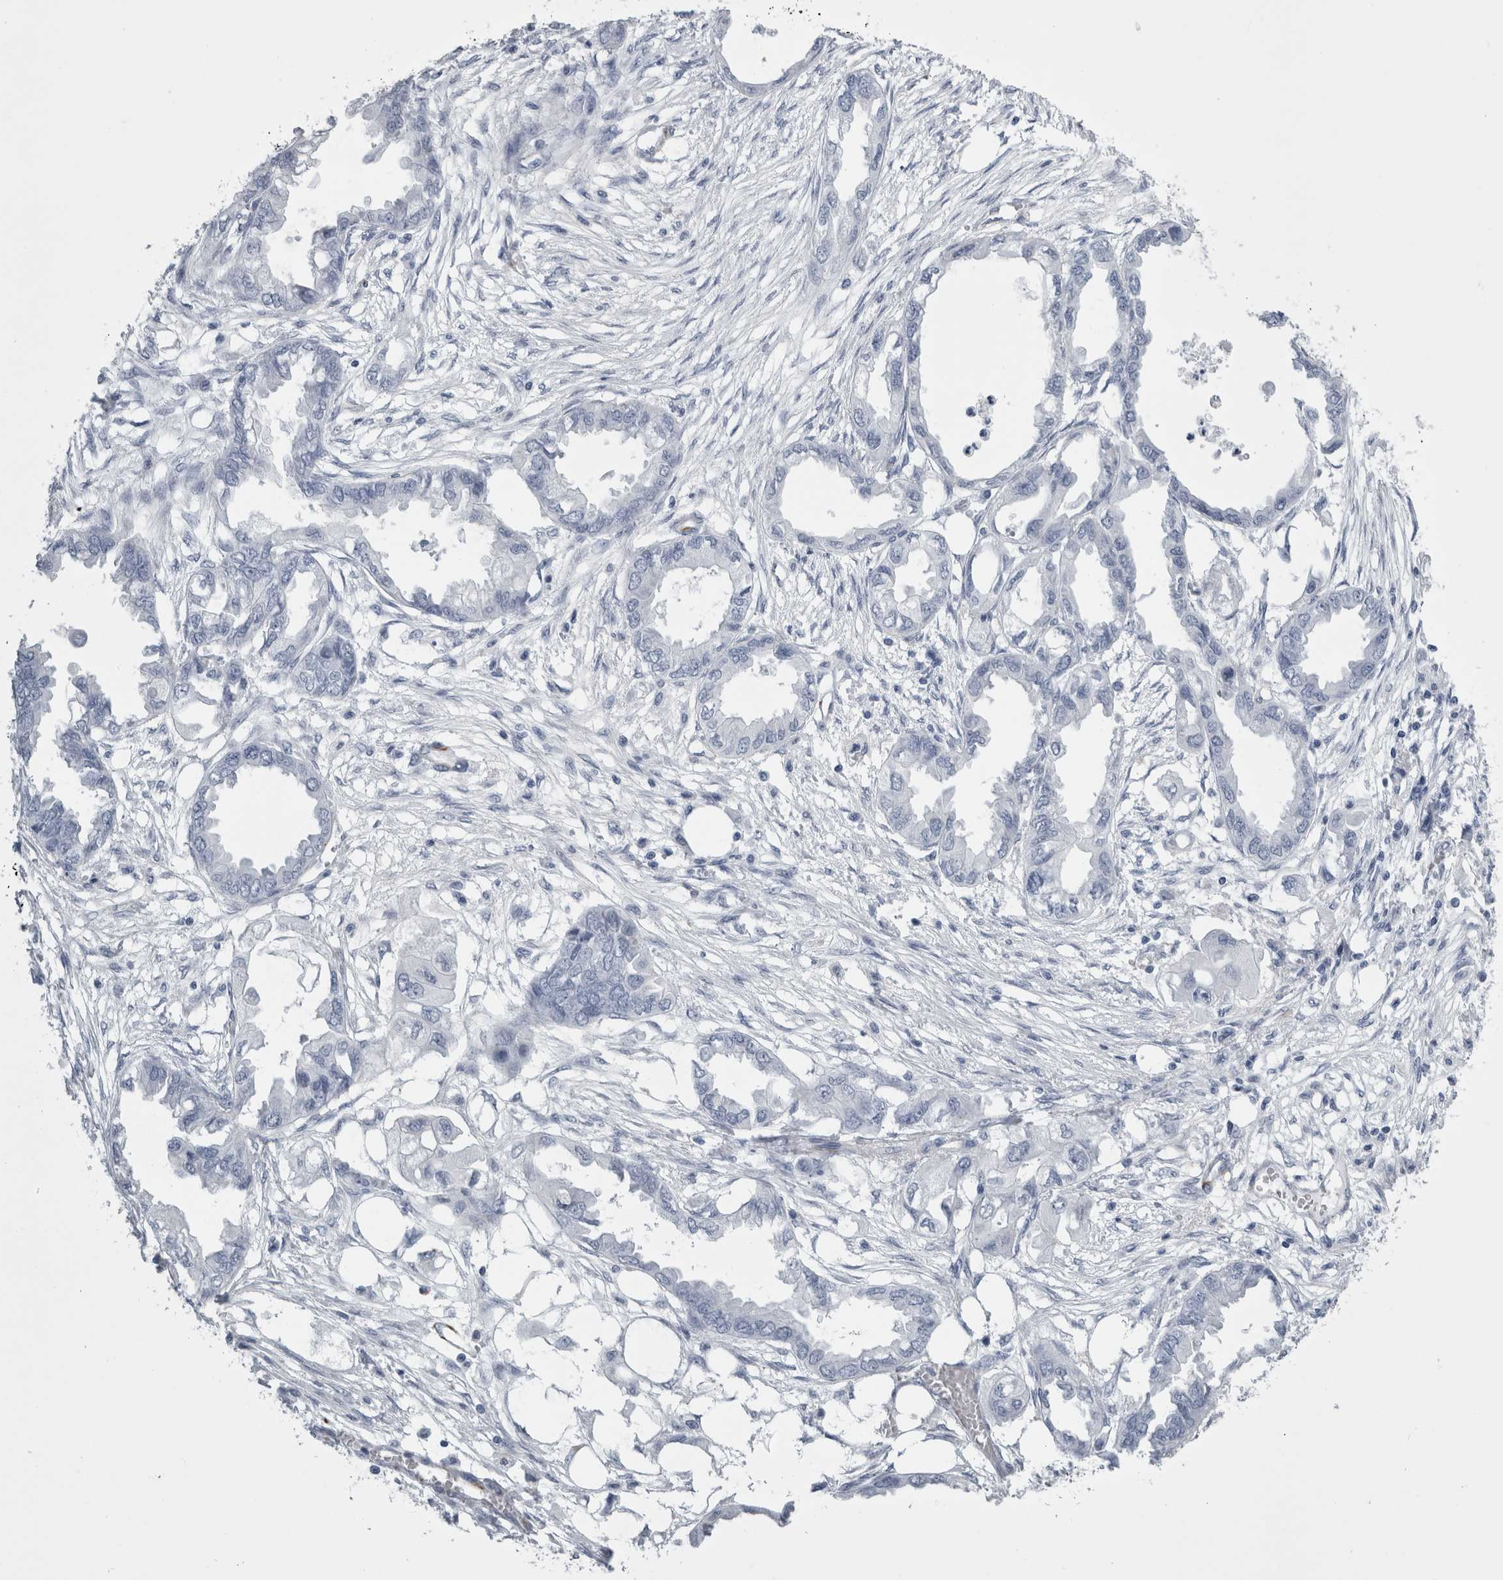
{"staining": {"intensity": "negative", "quantity": "none", "location": "none"}, "tissue": "endometrial cancer", "cell_type": "Tumor cells", "image_type": "cancer", "snomed": [{"axis": "morphology", "description": "Adenocarcinoma, NOS"}, {"axis": "morphology", "description": "Adenocarcinoma, metastatic, NOS"}, {"axis": "topography", "description": "Adipose tissue"}, {"axis": "topography", "description": "Endometrium"}], "caption": "This is a micrograph of immunohistochemistry (IHC) staining of metastatic adenocarcinoma (endometrial), which shows no positivity in tumor cells.", "gene": "VWDE", "patient": {"sex": "female", "age": 67}}